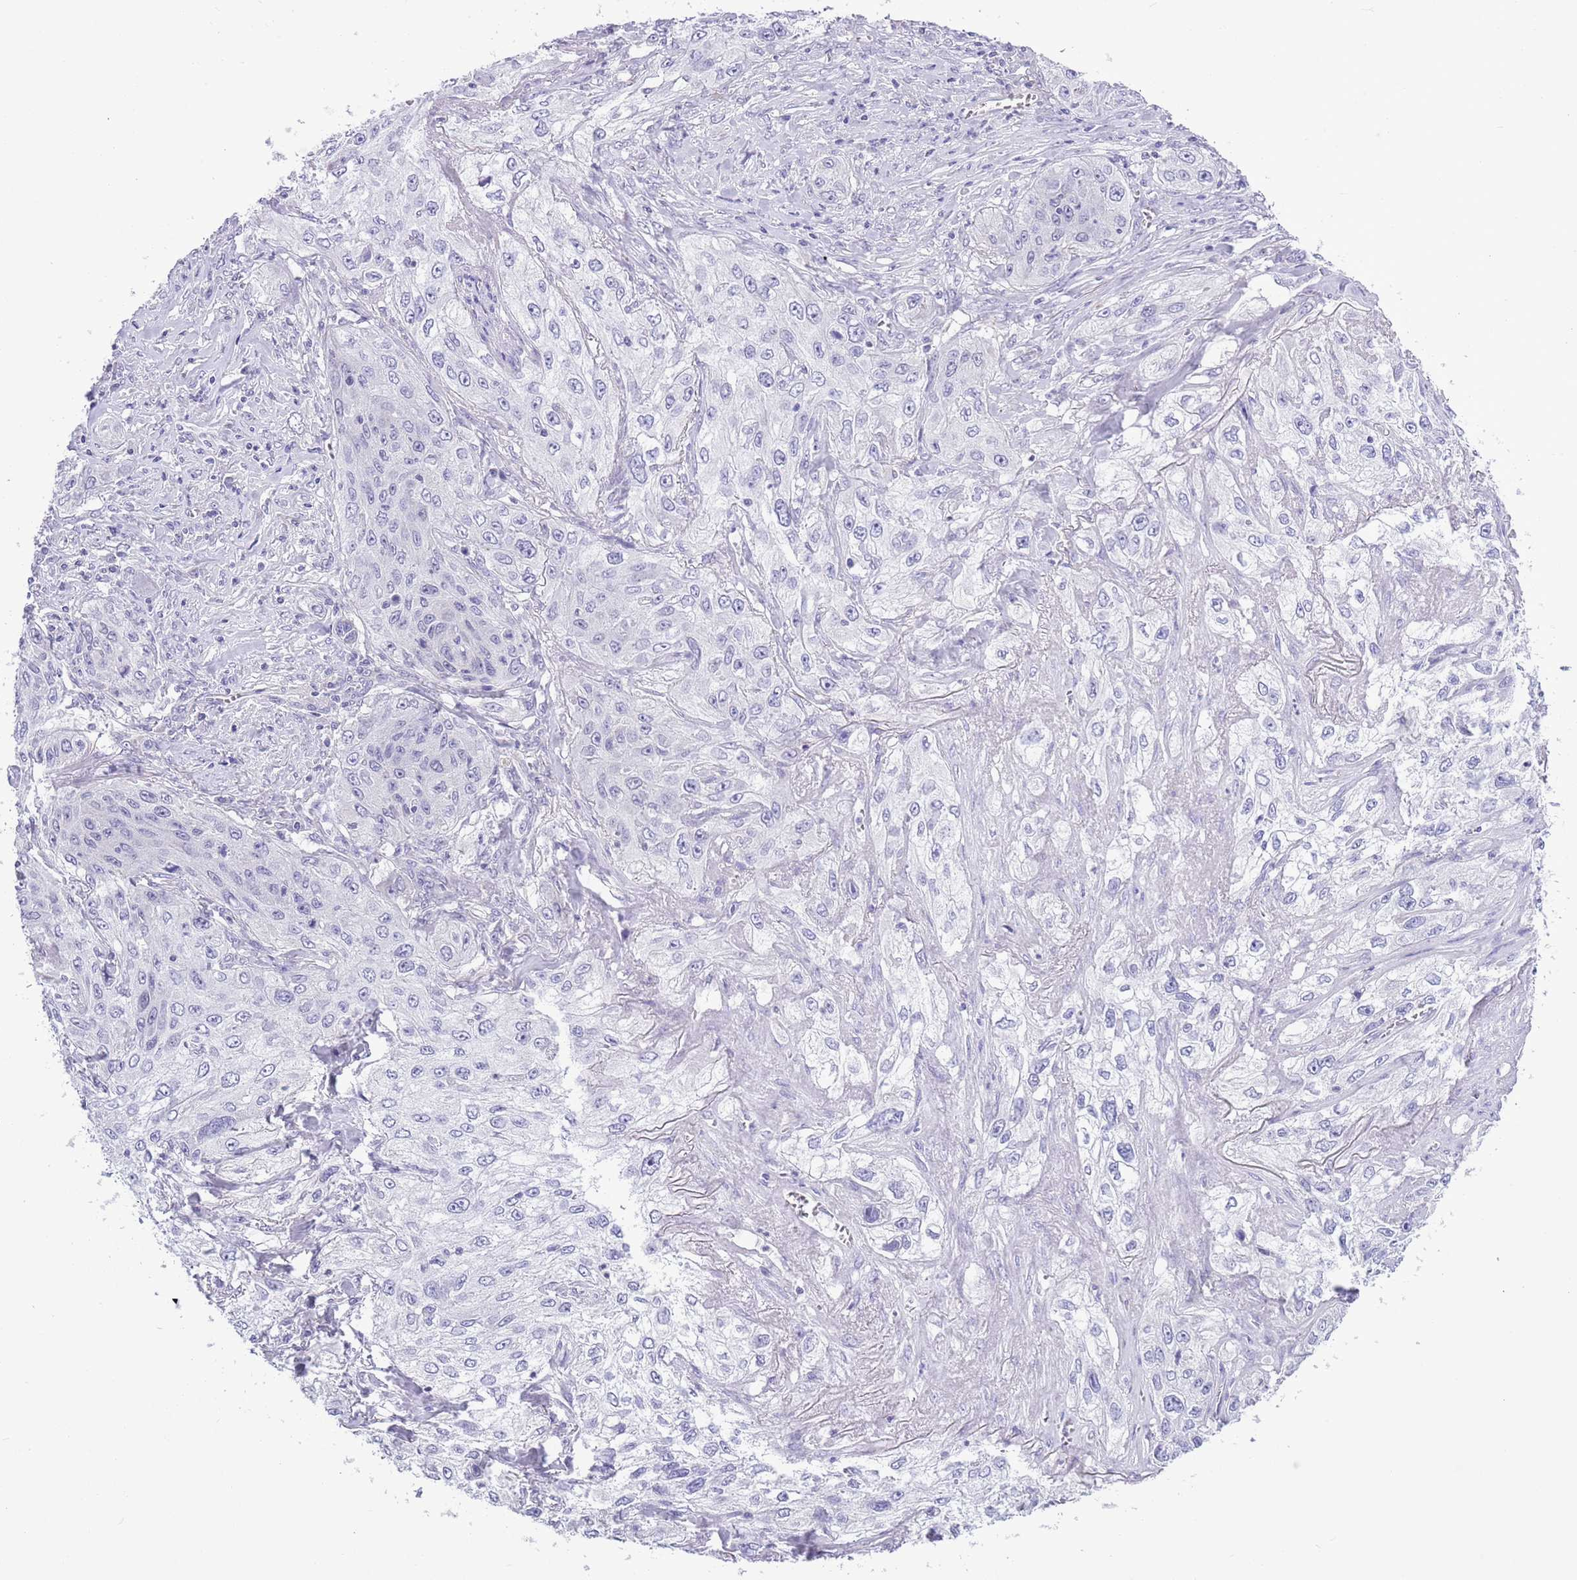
{"staining": {"intensity": "negative", "quantity": "none", "location": "none"}, "tissue": "lung cancer", "cell_type": "Tumor cells", "image_type": "cancer", "snomed": [{"axis": "morphology", "description": "Squamous cell carcinoma, NOS"}, {"axis": "topography", "description": "Lung"}], "caption": "The image demonstrates no significant positivity in tumor cells of lung cancer (squamous cell carcinoma).", "gene": "NET1", "patient": {"sex": "female", "age": 69}}